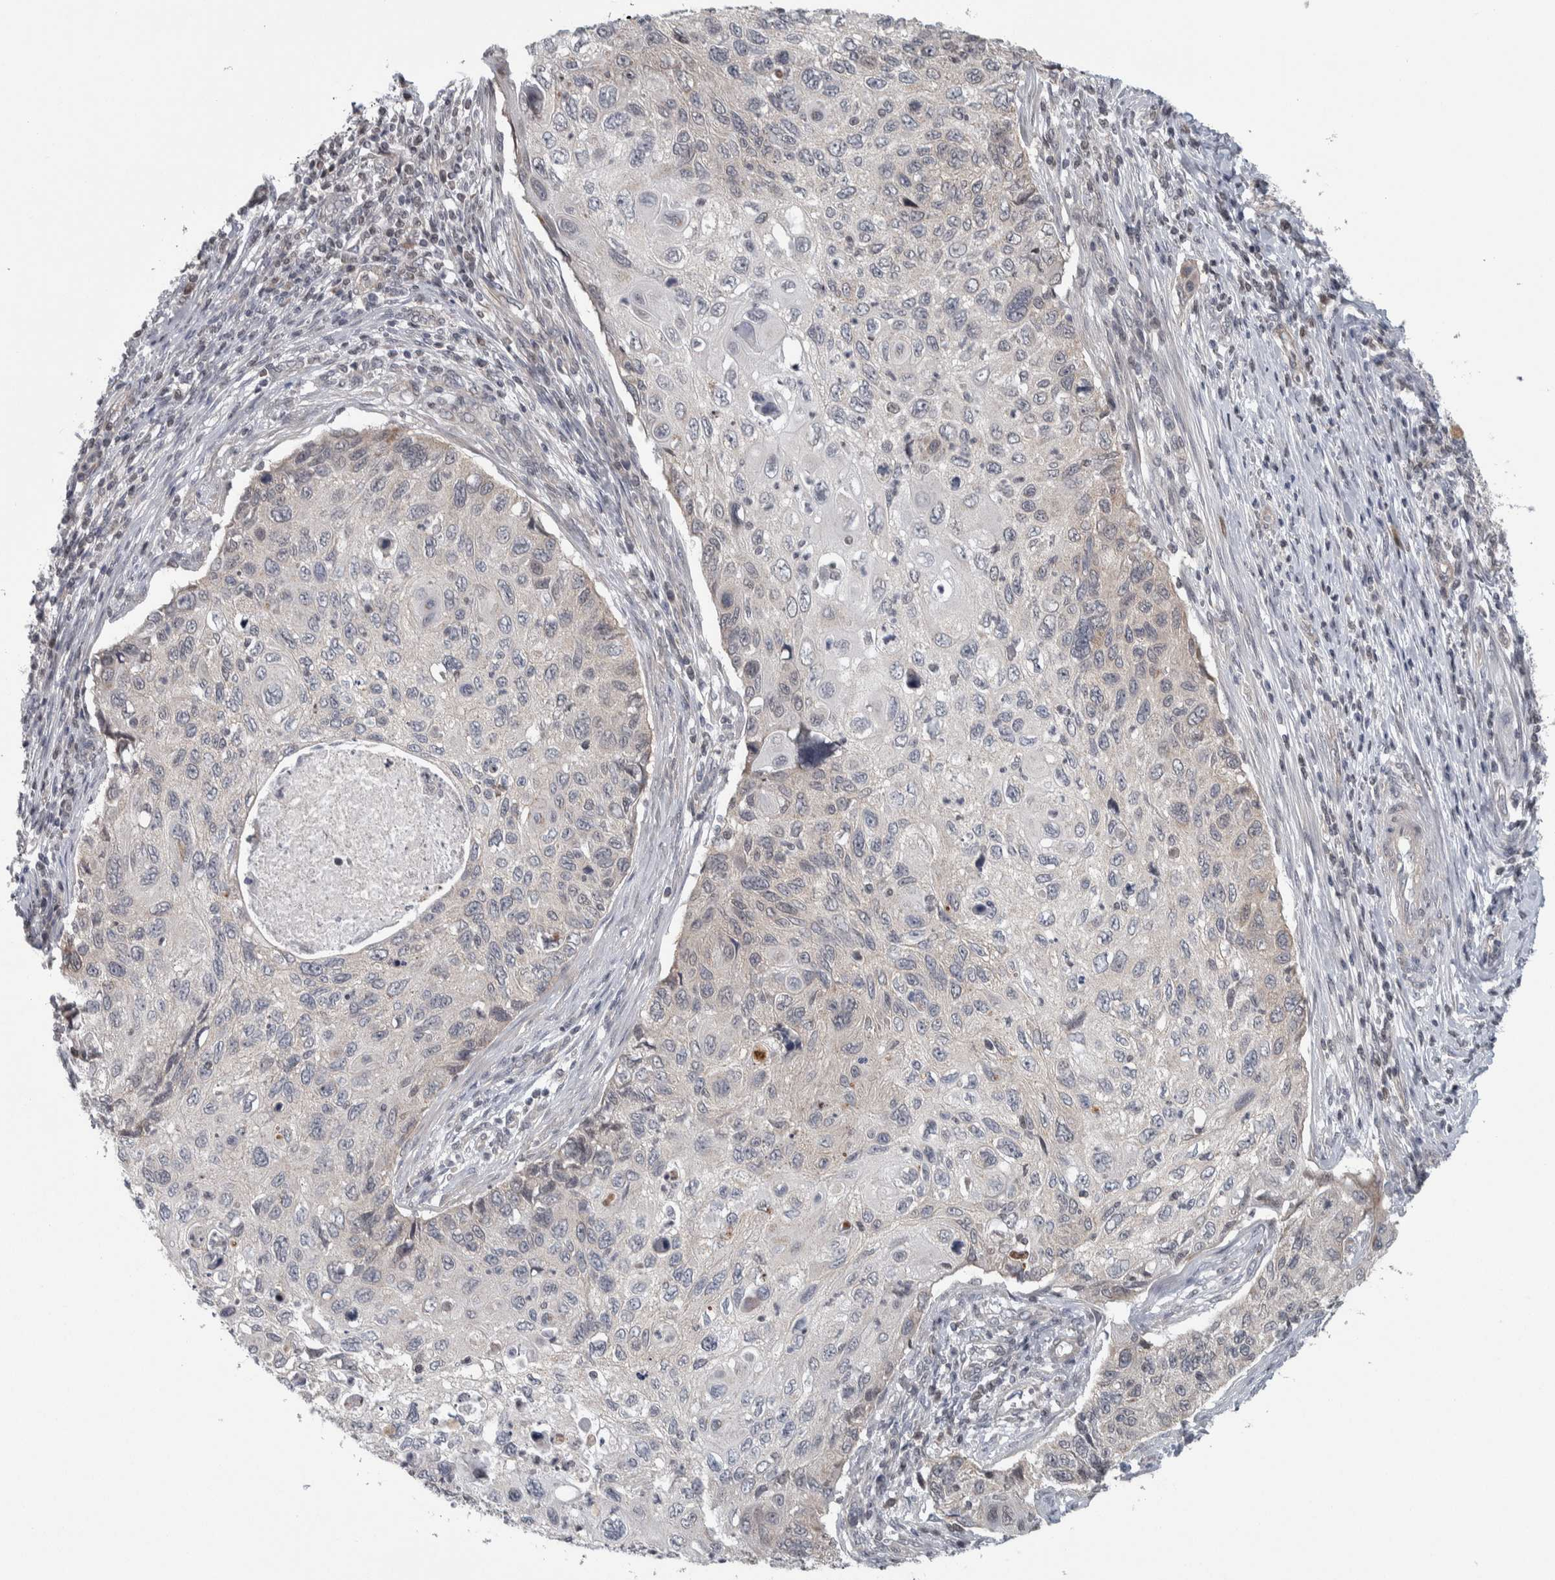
{"staining": {"intensity": "negative", "quantity": "none", "location": "none"}, "tissue": "cervical cancer", "cell_type": "Tumor cells", "image_type": "cancer", "snomed": [{"axis": "morphology", "description": "Squamous cell carcinoma, NOS"}, {"axis": "topography", "description": "Cervix"}], "caption": "Immunohistochemistry image of cervical squamous cell carcinoma stained for a protein (brown), which demonstrates no expression in tumor cells.", "gene": "CWC27", "patient": {"sex": "female", "age": 70}}